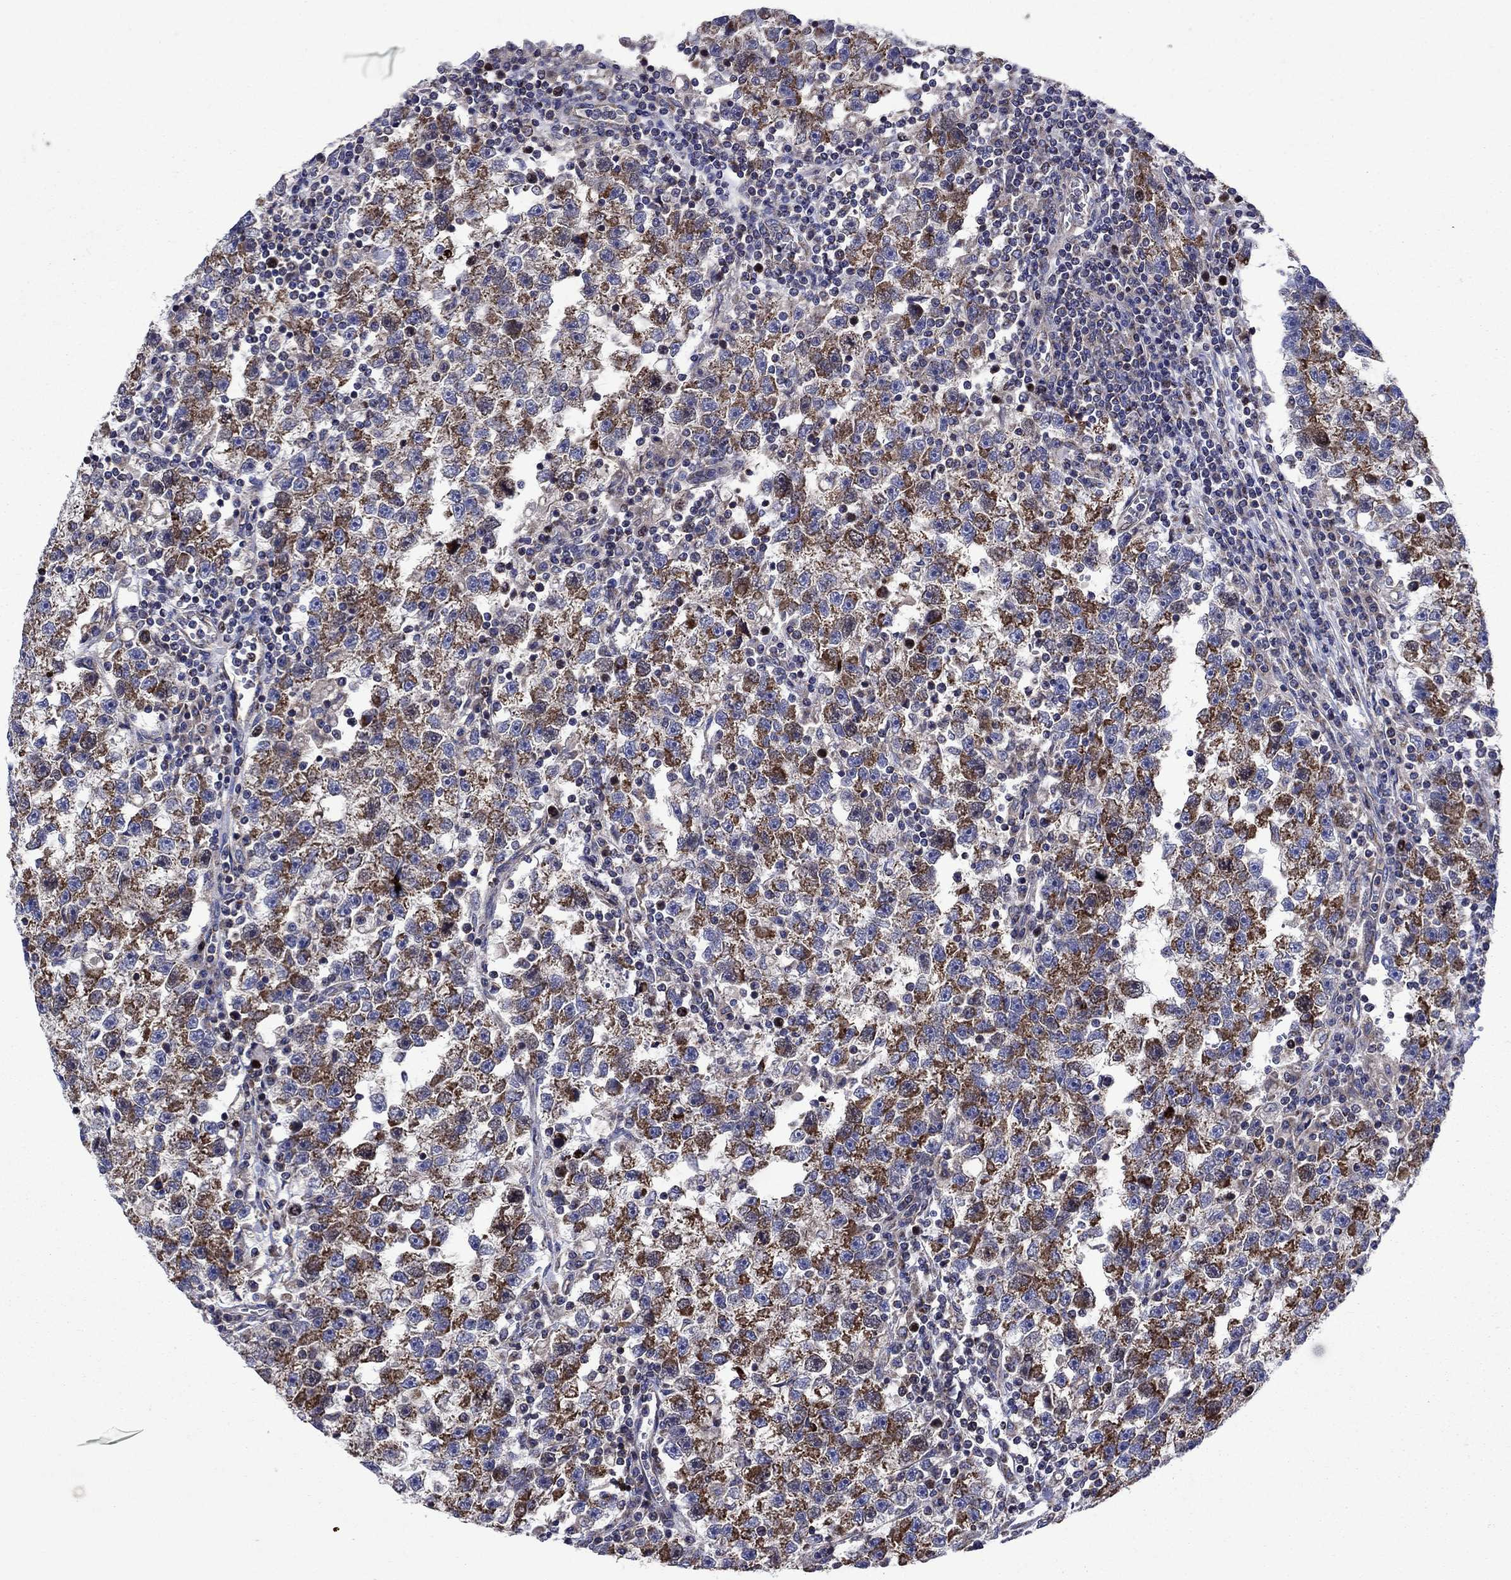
{"staining": {"intensity": "strong", "quantity": "25%-75%", "location": "cytoplasmic/membranous"}, "tissue": "testis cancer", "cell_type": "Tumor cells", "image_type": "cancer", "snomed": [{"axis": "morphology", "description": "Seminoma, NOS"}, {"axis": "topography", "description": "Testis"}], "caption": "Immunohistochemical staining of testis seminoma demonstrates high levels of strong cytoplasmic/membranous staining in approximately 25%-75% of tumor cells. The protein of interest is shown in brown color, while the nuclei are stained blue.", "gene": "KIF22", "patient": {"sex": "male", "age": 47}}